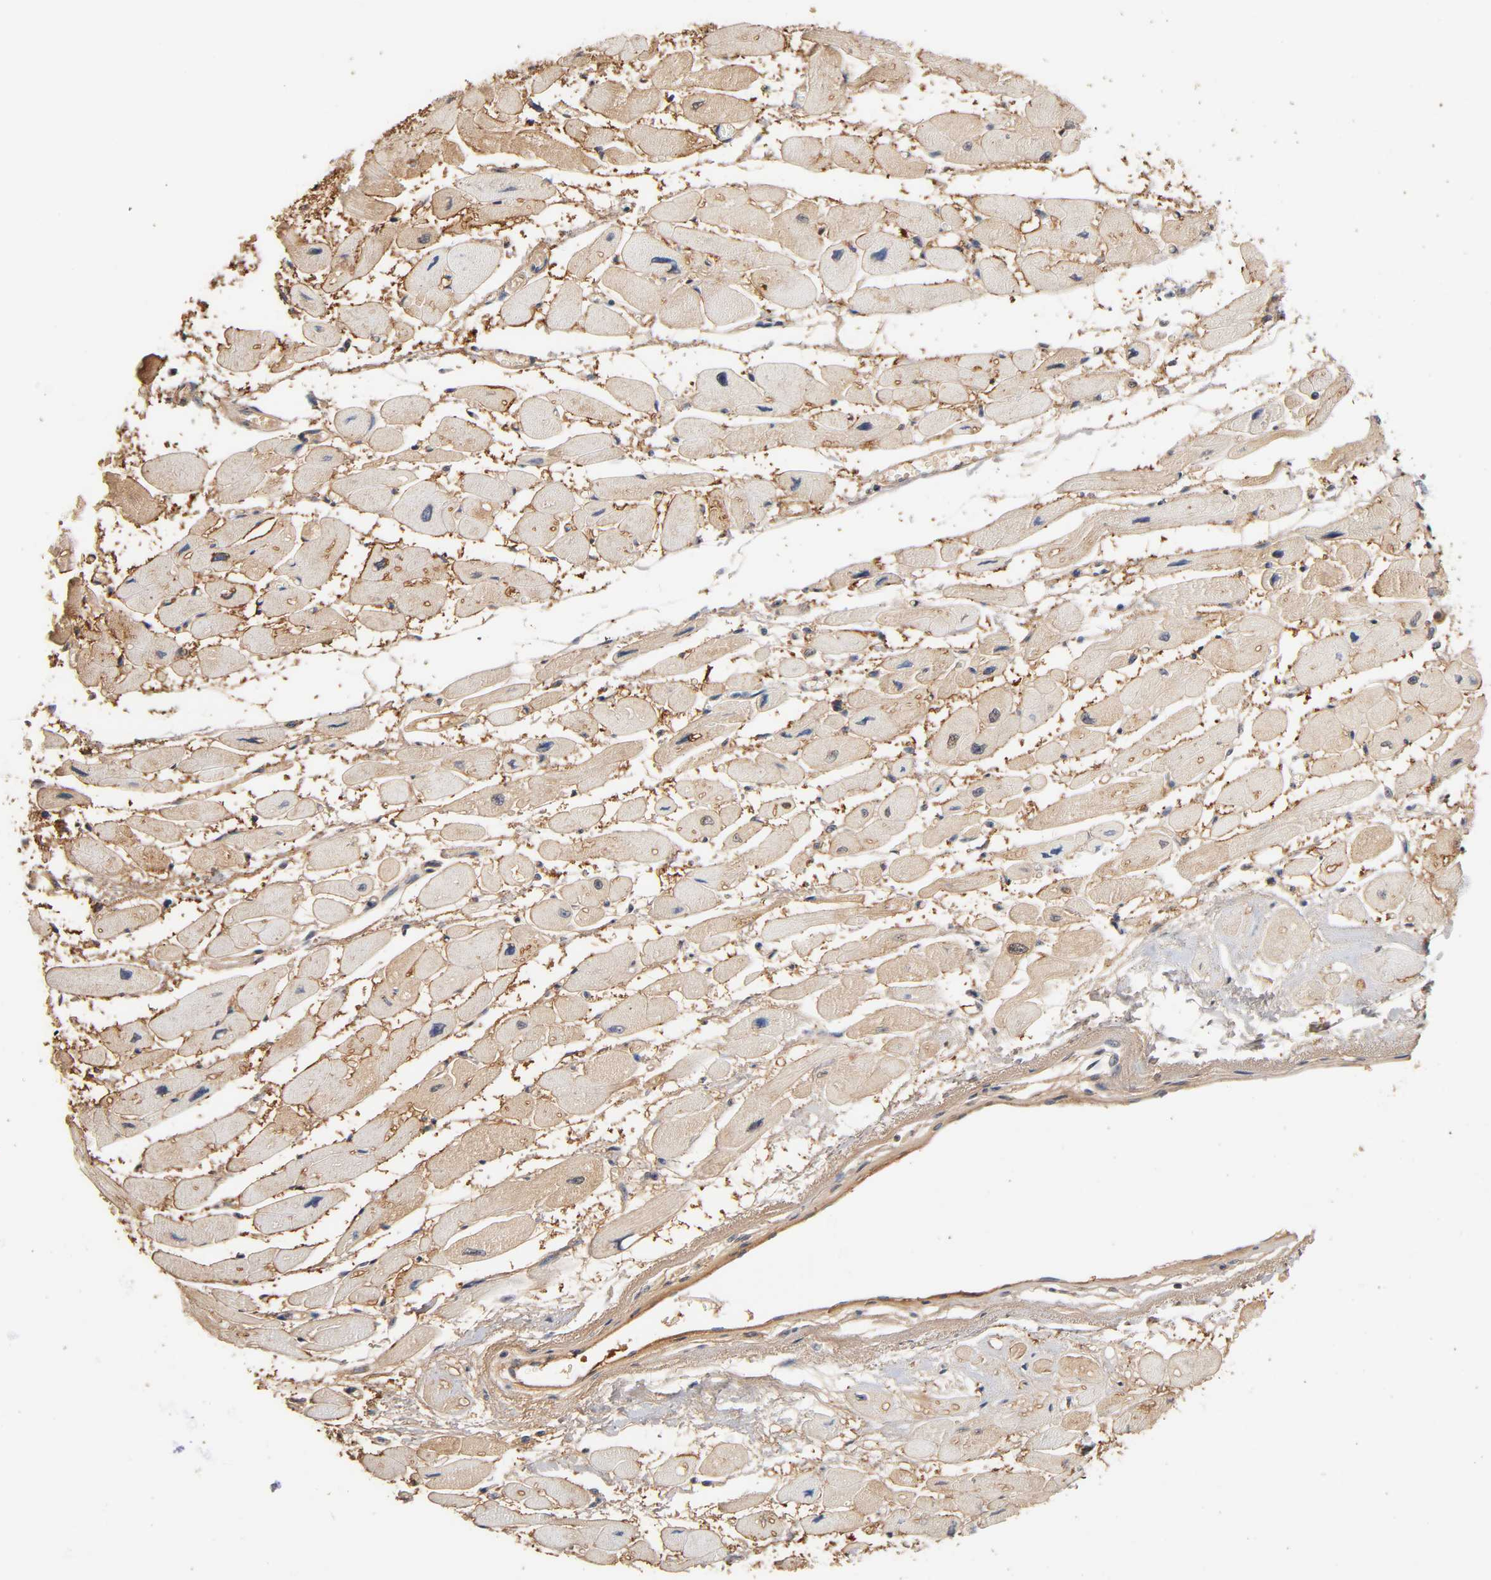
{"staining": {"intensity": "weak", "quantity": "<25%", "location": "cytoplasmic/membranous"}, "tissue": "heart muscle", "cell_type": "Cardiomyocytes", "image_type": "normal", "snomed": [{"axis": "morphology", "description": "Normal tissue, NOS"}, {"axis": "topography", "description": "Heart"}], "caption": "Protein analysis of normal heart muscle shows no significant expression in cardiomyocytes.", "gene": "ALDOA", "patient": {"sex": "female", "age": 54}}